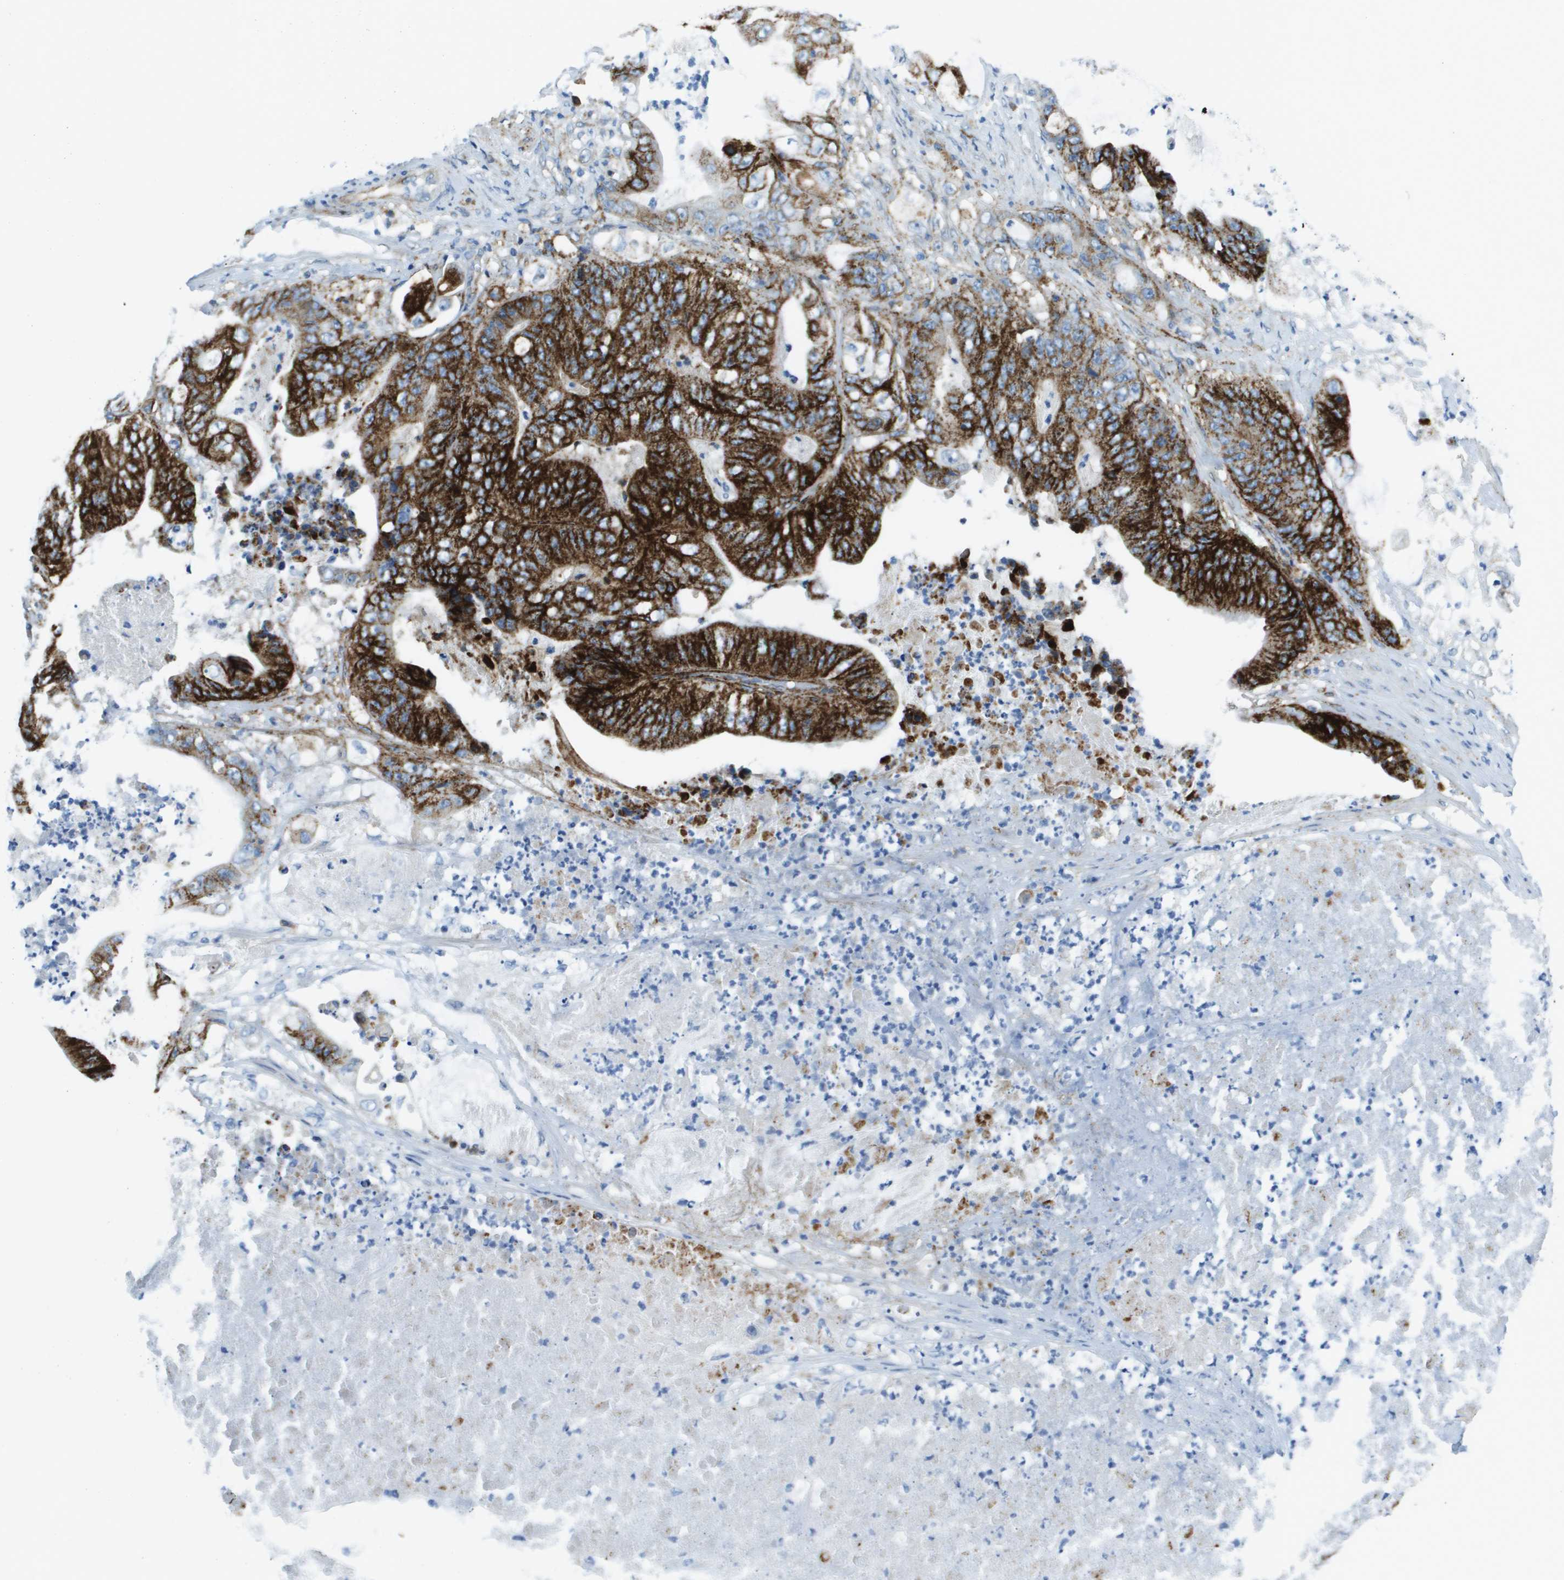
{"staining": {"intensity": "strong", "quantity": ">75%", "location": "cytoplasmic/membranous"}, "tissue": "stomach cancer", "cell_type": "Tumor cells", "image_type": "cancer", "snomed": [{"axis": "morphology", "description": "Adenocarcinoma, NOS"}, {"axis": "topography", "description": "Stomach"}], "caption": "Stomach adenocarcinoma stained for a protein (brown) shows strong cytoplasmic/membranous positive positivity in about >75% of tumor cells.", "gene": "SDC1", "patient": {"sex": "female", "age": 73}}